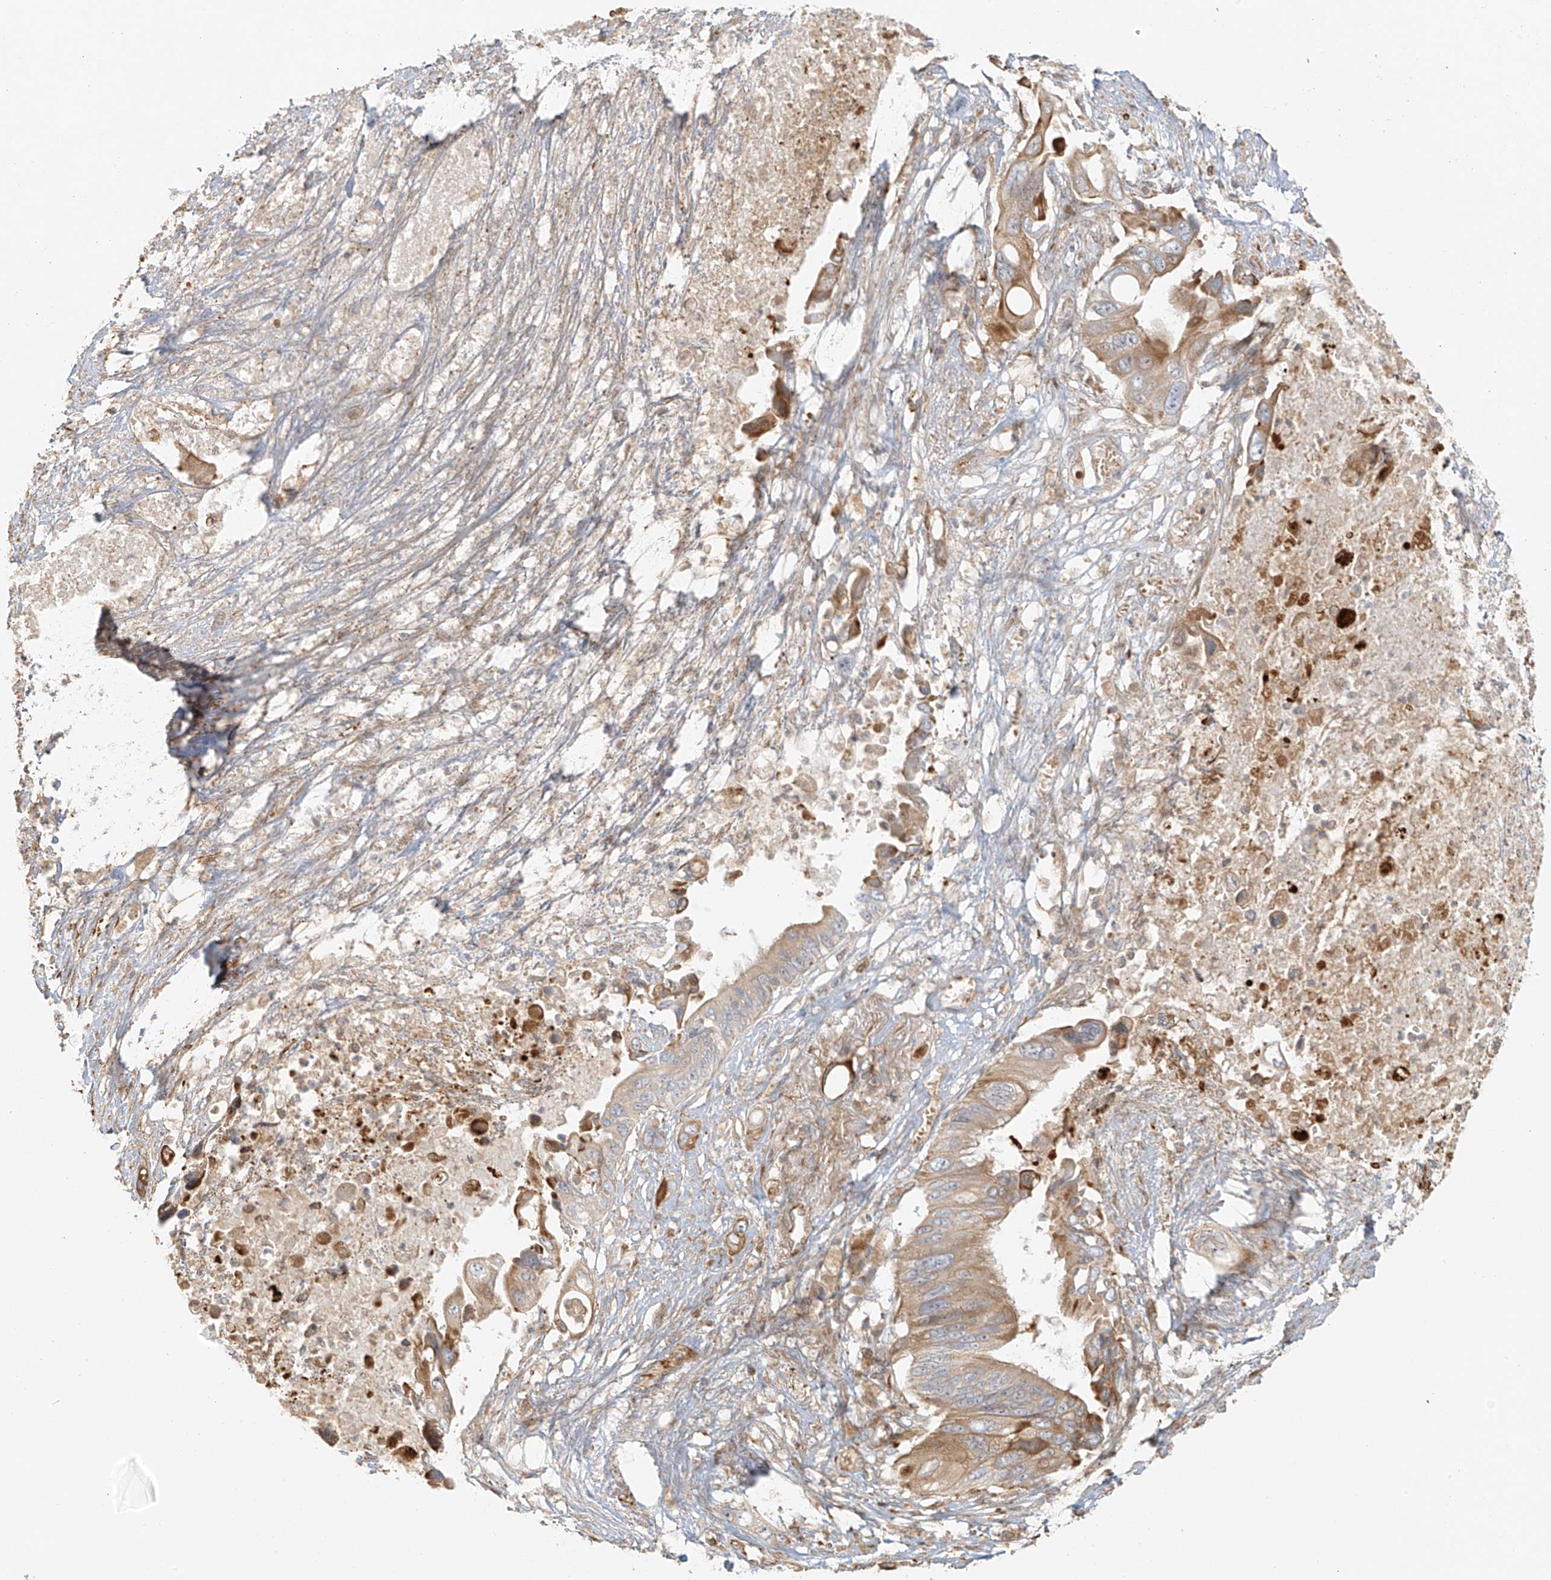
{"staining": {"intensity": "moderate", "quantity": ">75%", "location": "cytoplasmic/membranous"}, "tissue": "pancreatic cancer", "cell_type": "Tumor cells", "image_type": "cancer", "snomed": [{"axis": "morphology", "description": "Adenocarcinoma, NOS"}, {"axis": "topography", "description": "Pancreas"}], "caption": "Immunohistochemical staining of pancreatic cancer (adenocarcinoma) exhibits medium levels of moderate cytoplasmic/membranous protein staining in about >75% of tumor cells.", "gene": "MIPEP", "patient": {"sex": "male", "age": 66}}